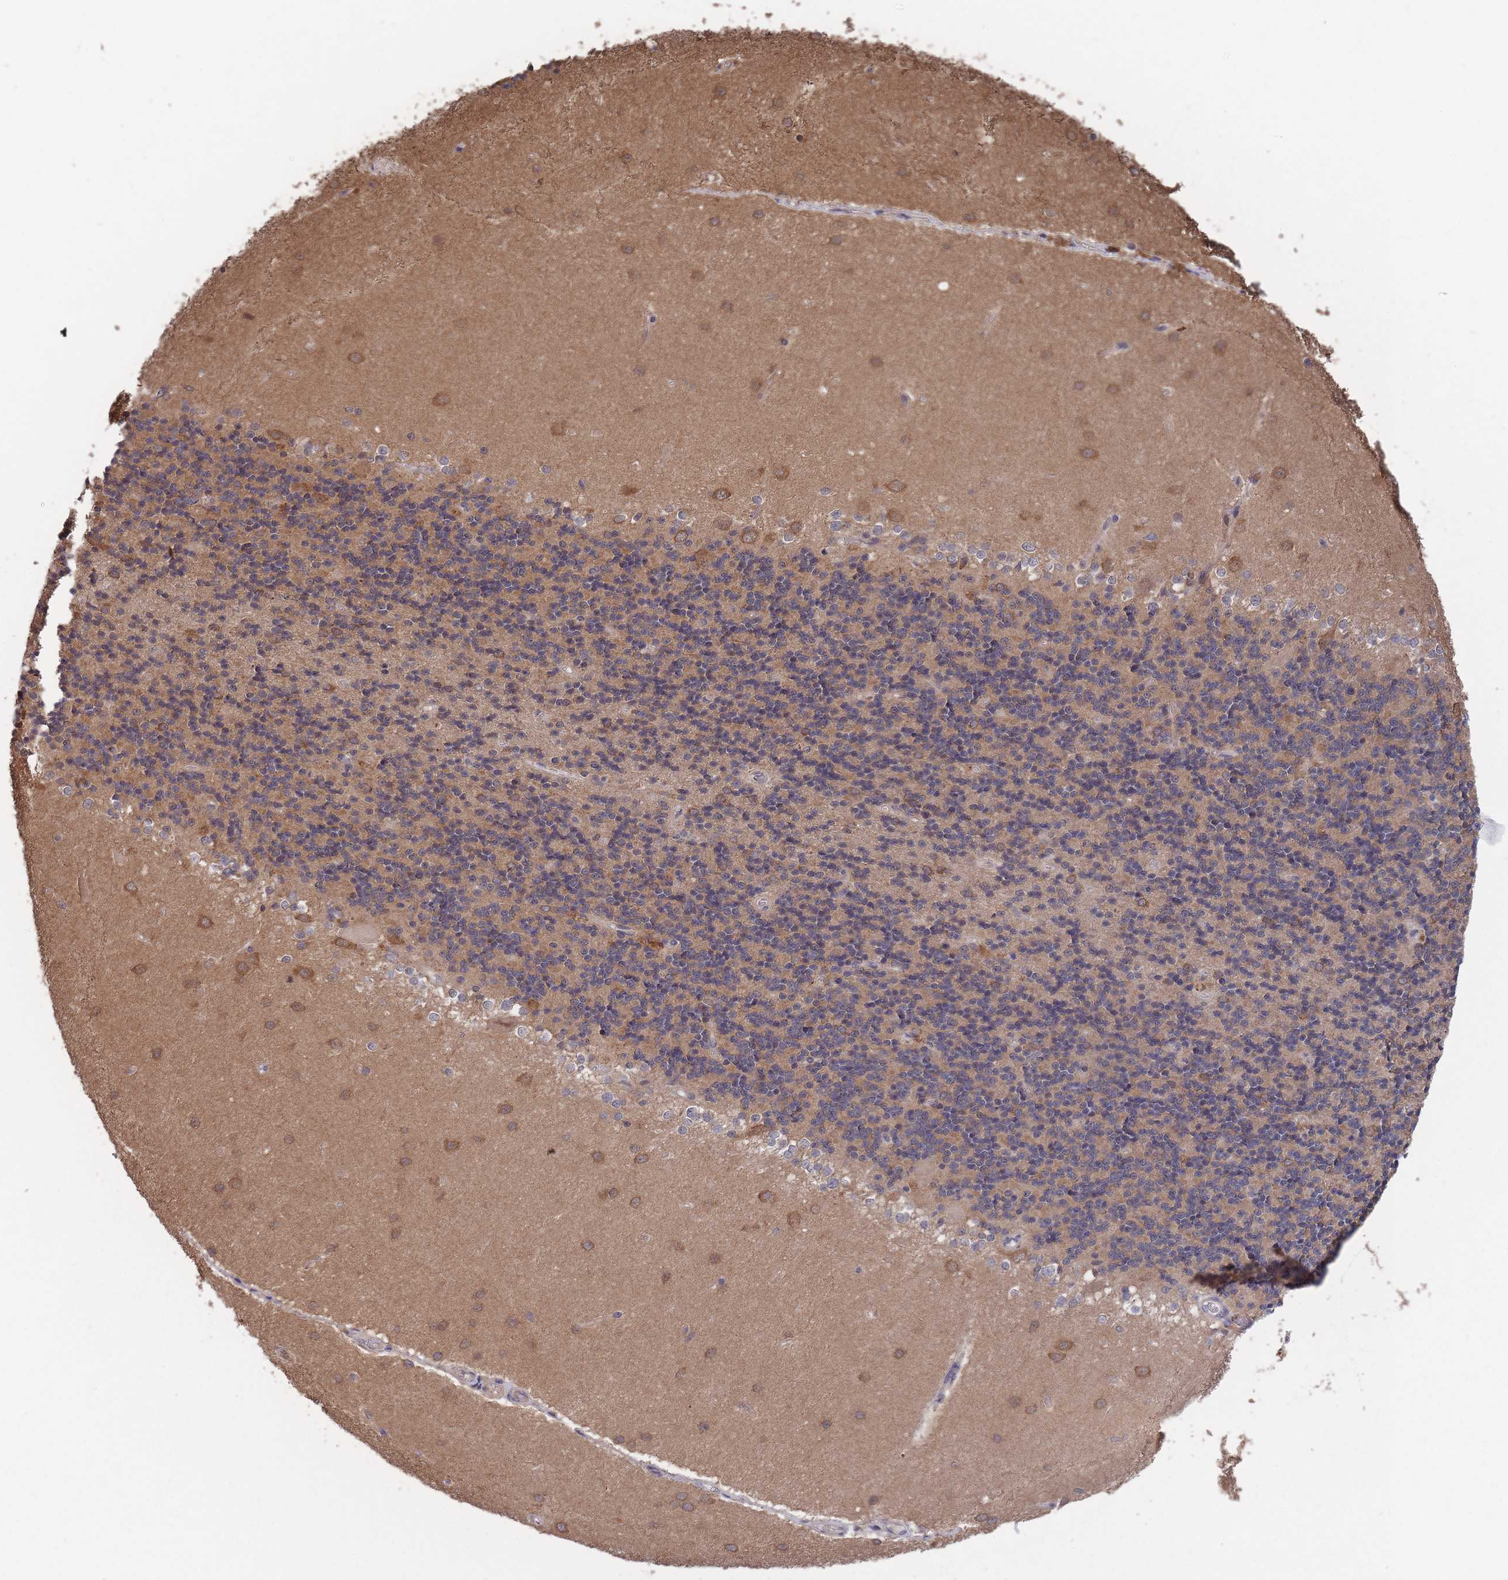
{"staining": {"intensity": "moderate", "quantity": "25%-75%", "location": "cytoplasmic/membranous"}, "tissue": "cerebellum", "cell_type": "Cells in granular layer", "image_type": "normal", "snomed": [{"axis": "morphology", "description": "Normal tissue, NOS"}, {"axis": "topography", "description": "Cerebellum"}], "caption": "Immunohistochemical staining of unremarkable human cerebellum displays moderate cytoplasmic/membranous protein expression in approximately 25%-75% of cells in granular layer. The staining is performed using DAB (3,3'-diaminobenzidine) brown chromogen to label protein expression. The nuclei are counter-stained blue using hematoxylin.", "gene": "SF3B1", "patient": {"sex": "female", "age": 29}}